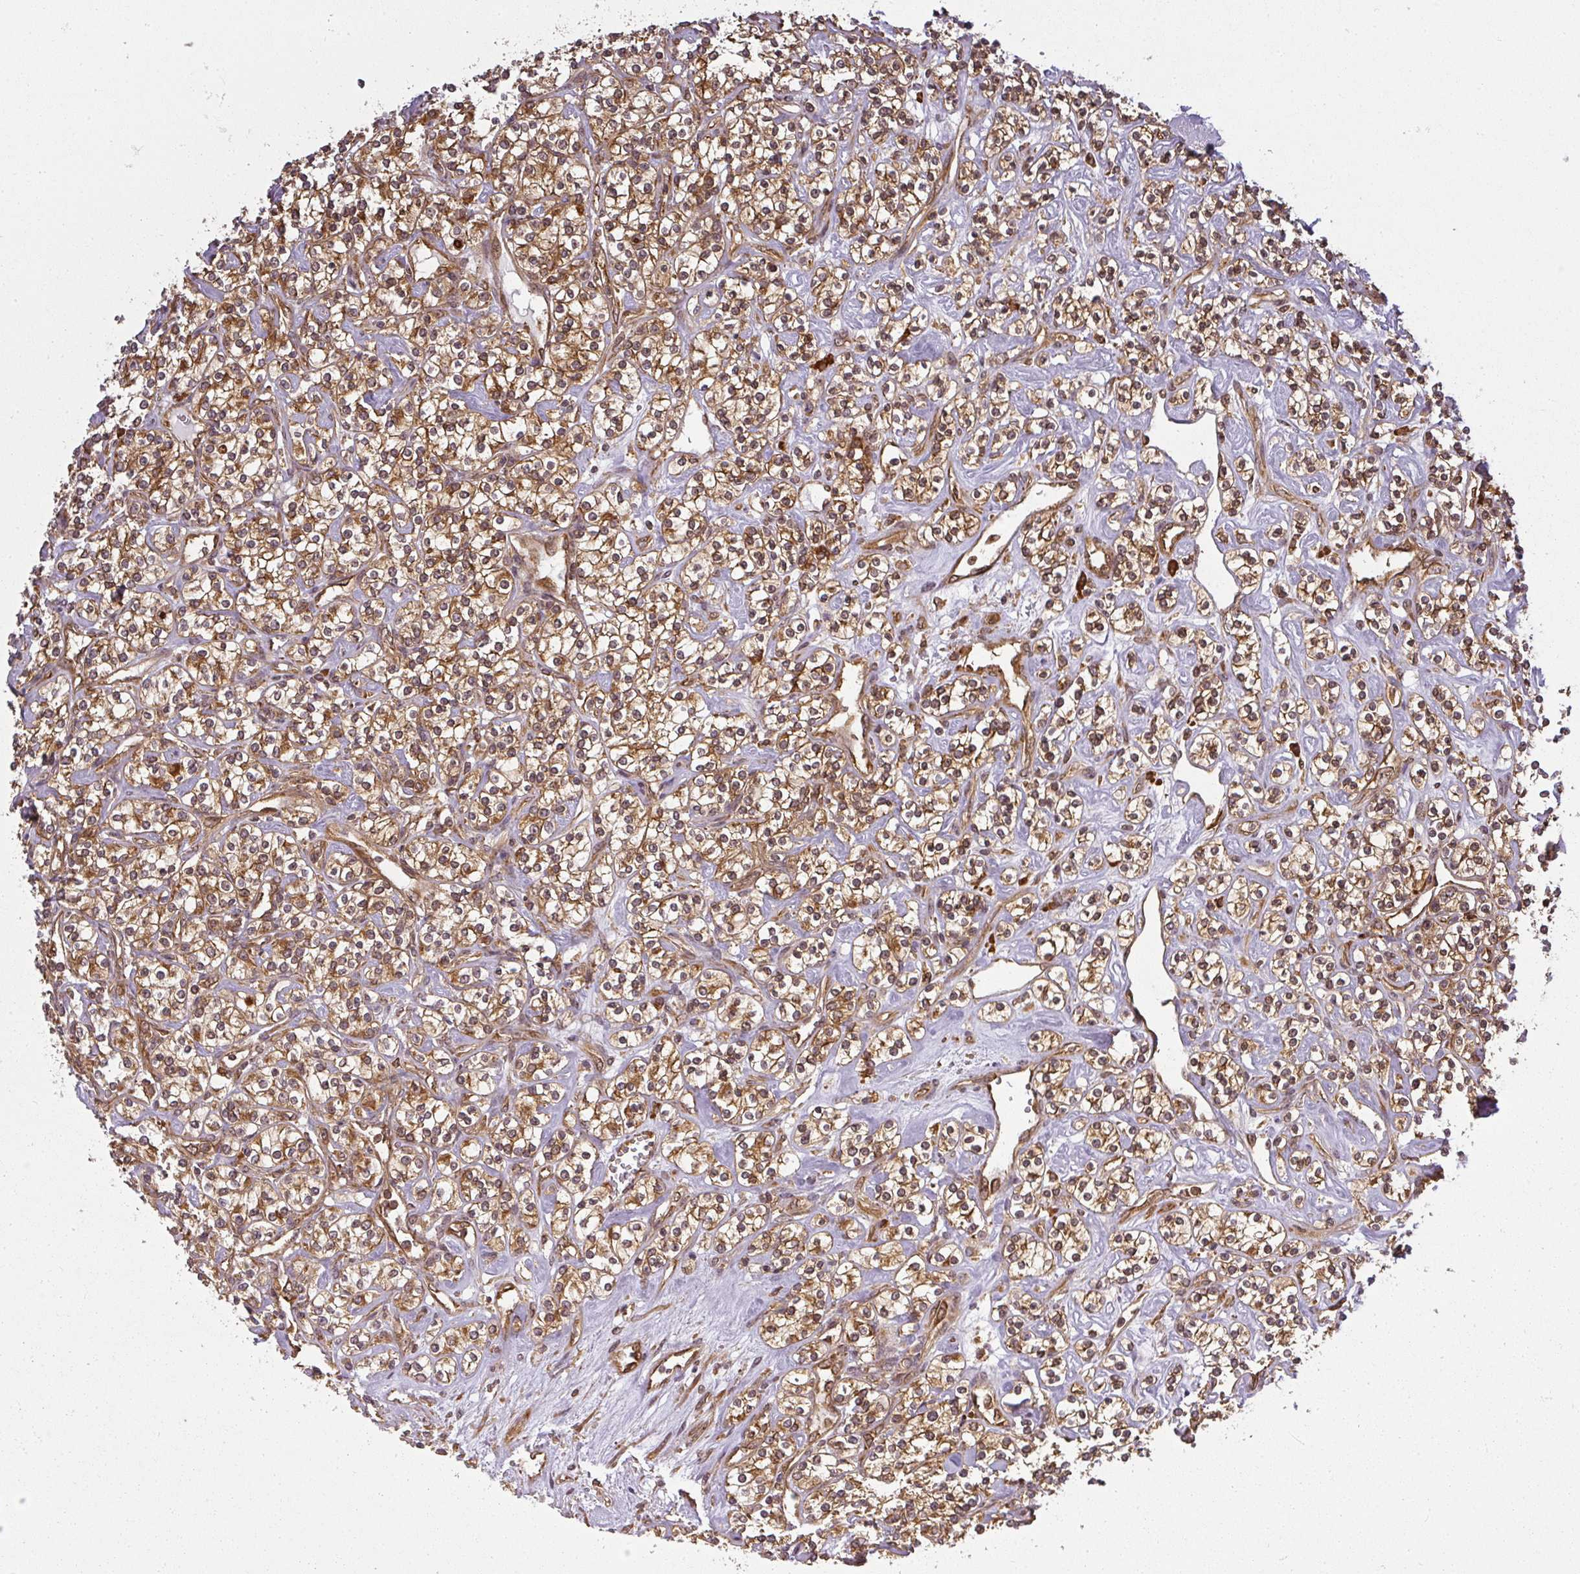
{"staining": {"intensity": "moderate", "quantity": ">75%", "location": "cytoplasmic/membranous,nuclear"}, "tissue": "renal cancer", "cell_type": "Tumor cells", "image_type": "cancer", "snomed": [{"axis": "morphology", "description": "Adenocarcinoma, NOS"}, {"axis": "topography", "description": "Kidney"}], "caption": "Brown immunohistochemical staining in human renal cancer (adenocarcinoma) shows moderate cytoplasmic/membranous and nuclear expression in approximately >75% of tumor cells.", "gene": "PPP6R3", "patient": {"sex": "male", "age": 77}}